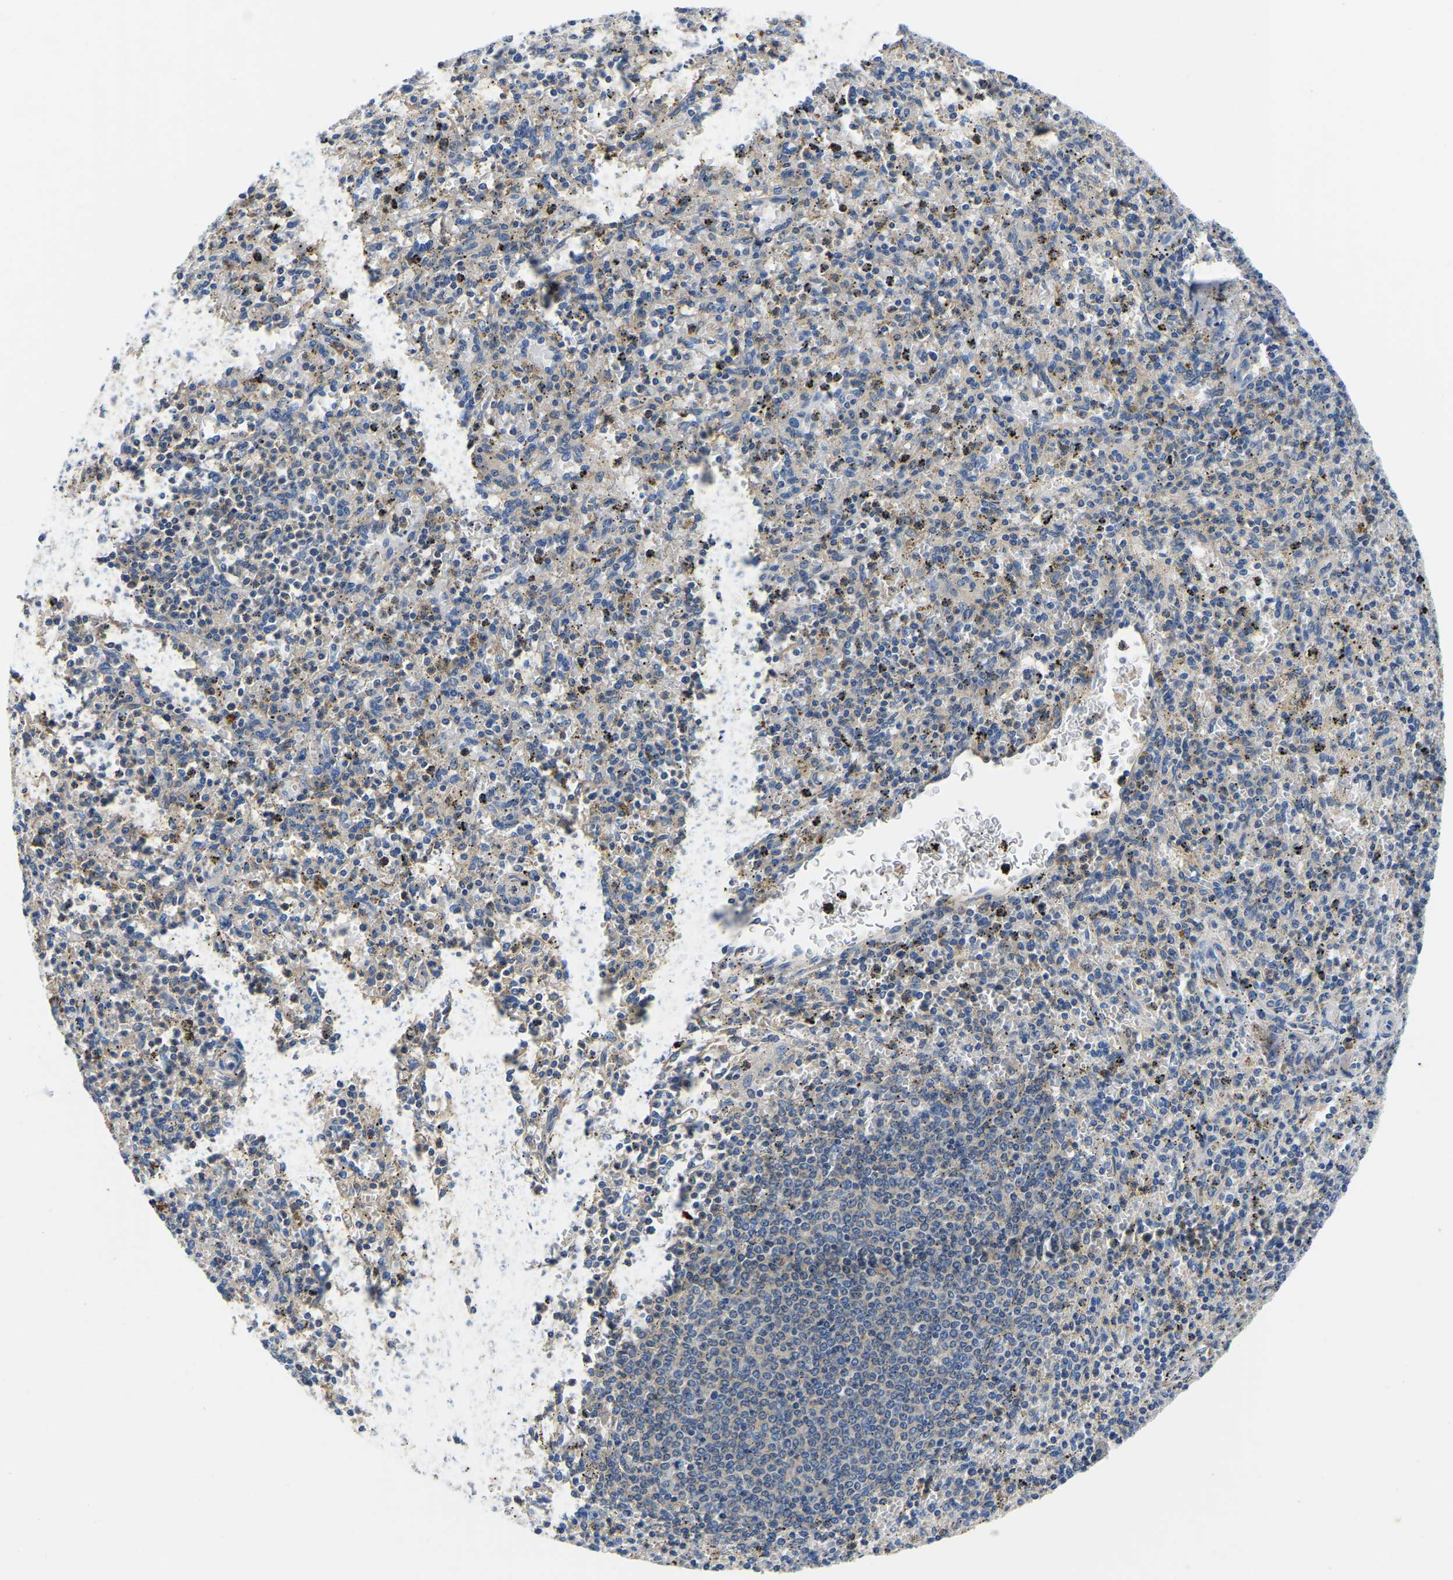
{"staining": {"intensity": "moderate", "quantity": "<25%", "location": "cytoplasmic/membranous"}, "tissue": "spleen", "cell_type": "Cells in red pulp", "image_type": "normal", "snomed": [{"axis": "morphology", "description": "Normal tissue, NOS"}, {"axis": "topography", "description": "Spleen"}], "caption": "An immunohistochemistry (IHC) photomicrograph of unremarkable tissue is shown. Protein staining in brown highlights moderate cytoplasmic/membranous positivity in spleen within cells in red pulp. (IHC, brightfield microscopy, high magnification).", "gene": "STAT2", "patient": {"sex": "male", "age": 72}}